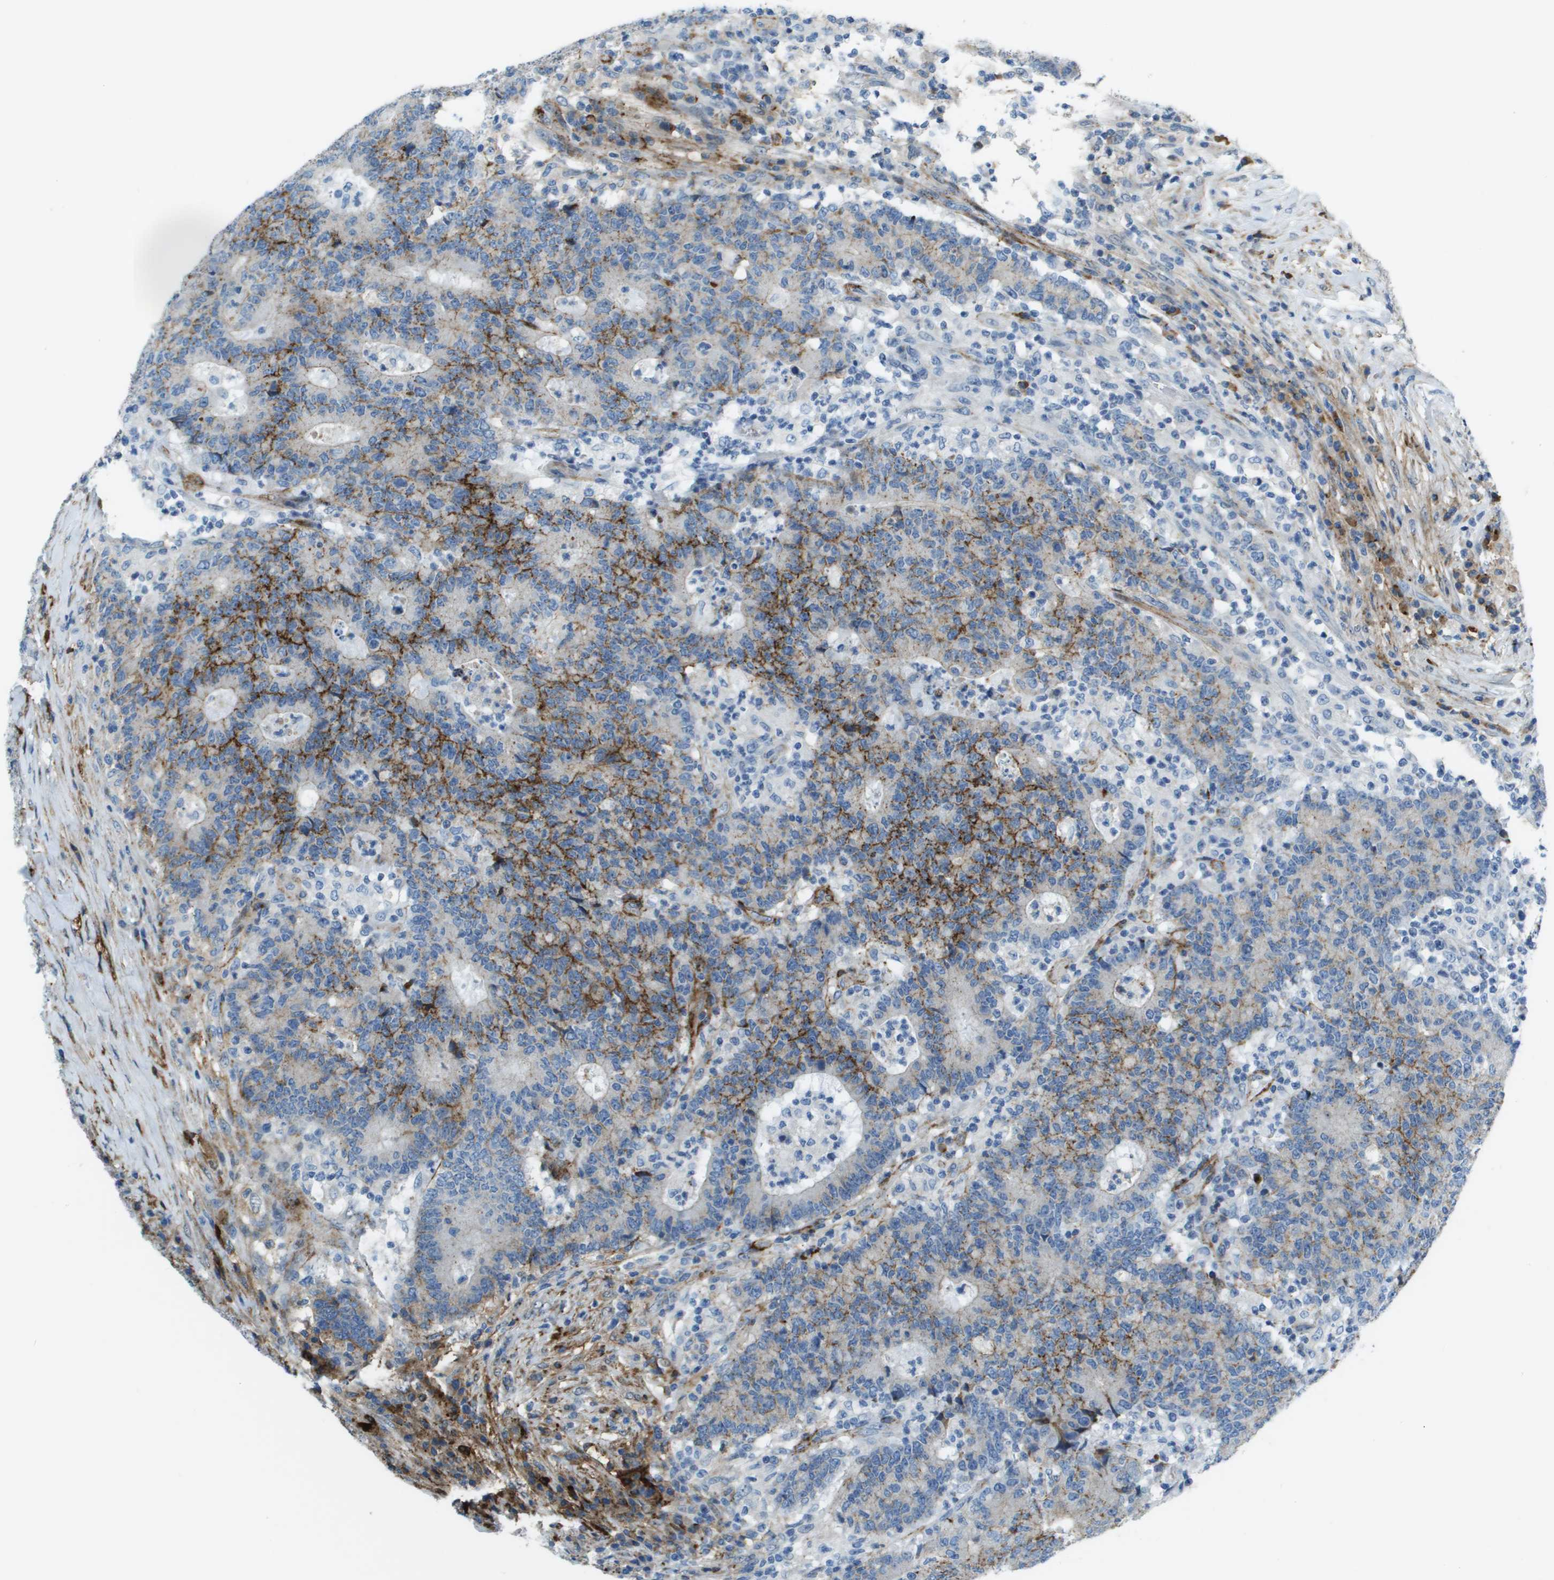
{"staining": {"intensity": "moderate", "quantity": "25%-75%", "location": "cytoplasmic/membranous"}, "tissue": "colorectal cancer", "cell_type": "Tumor cells", "image_type": "cancer", "snomed": [{"axis": "morphology", "description": "Normal tissue, NOS"}, {"axis": "morphology", "description": "Adenocarcinoma, NOS"}, {"axis": "topography", "description": "Colon"}], "caption": "Immunohistochemistry histopathology image of colorectal cancer (adenocarcinoma) stained for a protein (brown), which demonstrates medium levels of moderate cytoplasmic/membranous positivity in about 25%-75% of tumor cells.", "gene": "SDC1", "patient": {"sex": "female", "age": 75}}